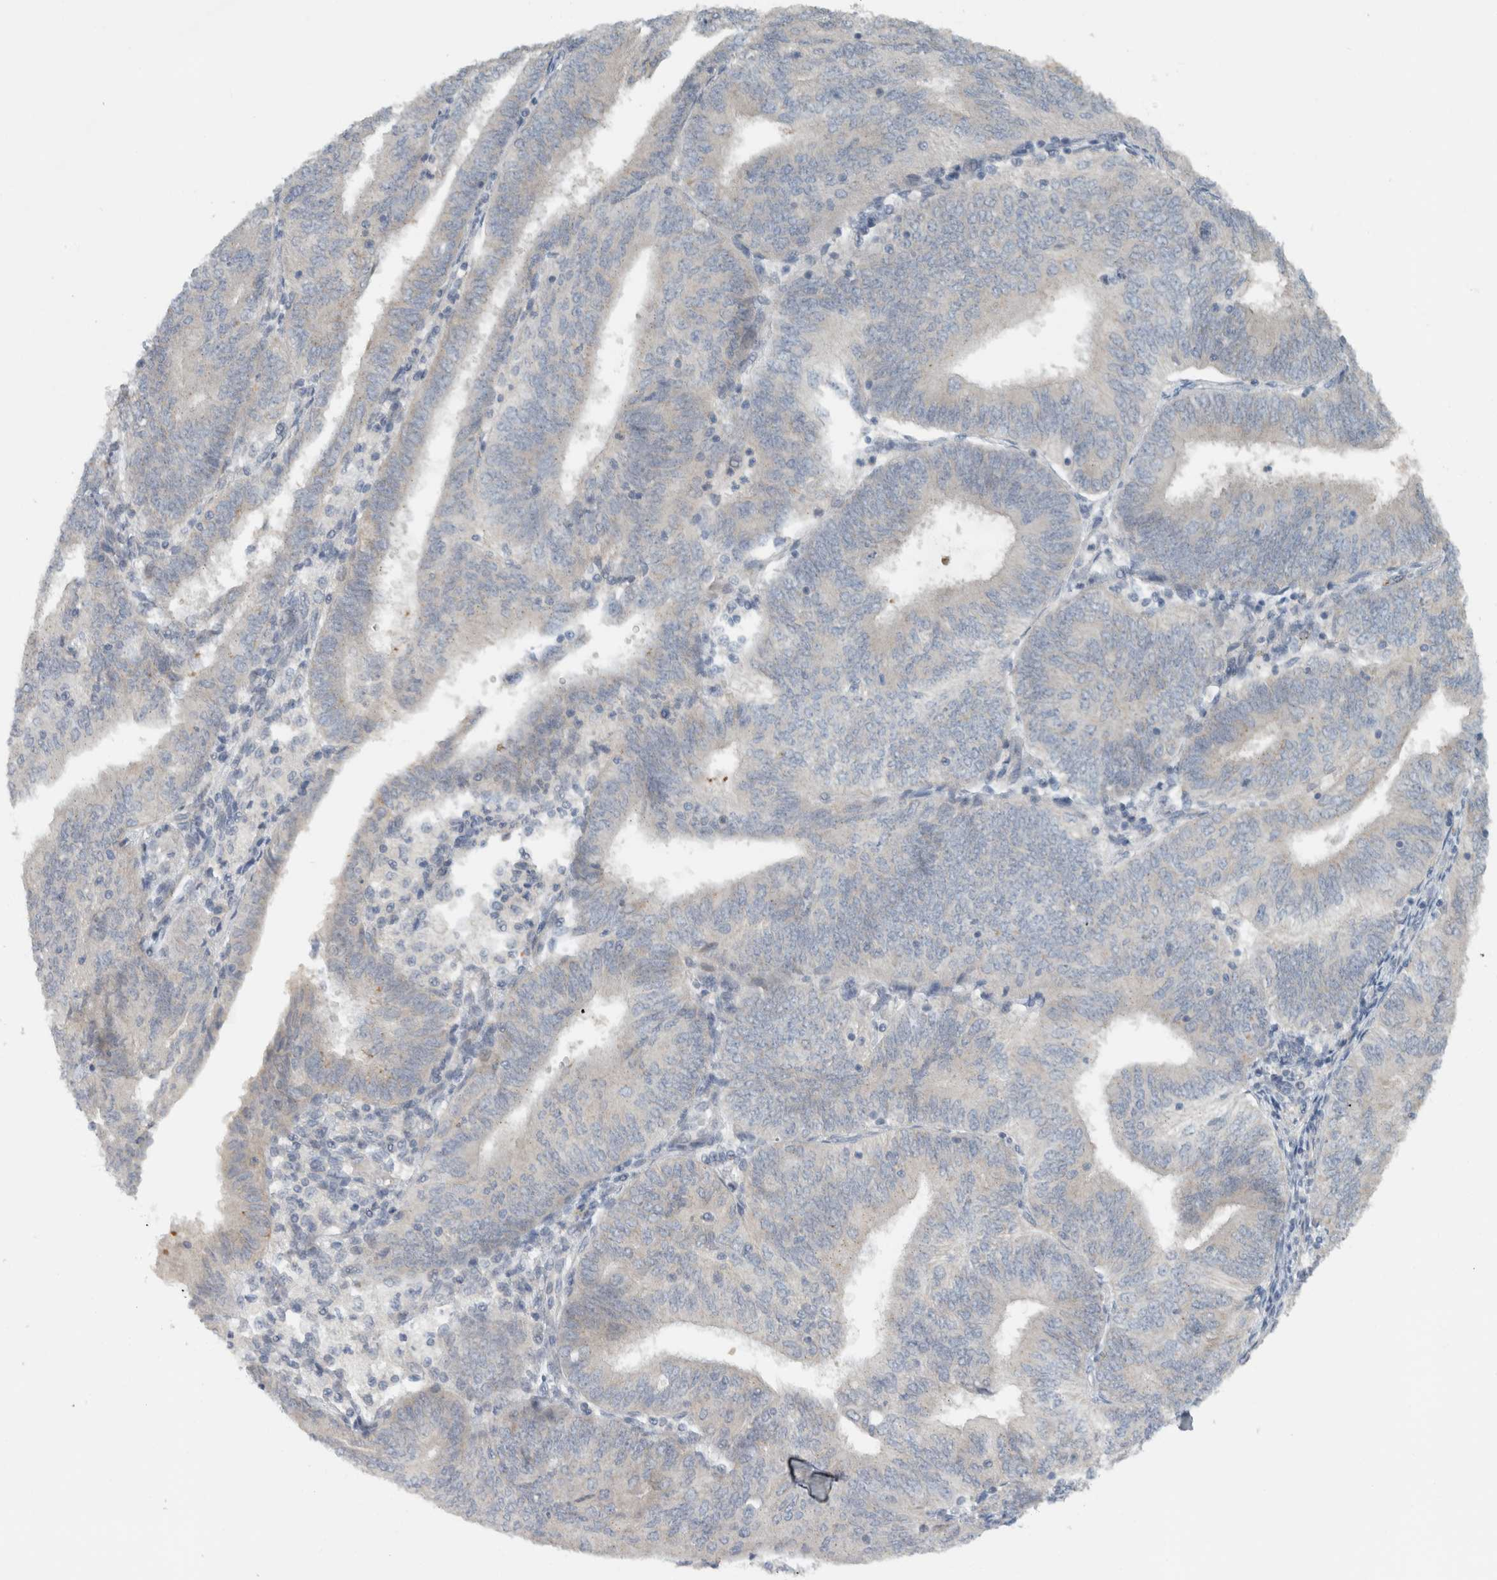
{"staining": {"intensity": "negative", "quantity": "none", "location": "none"}, "tissue": "endometrial cancer", "cell_type": "Tumor cells", "image_type": "cancer", "snomed": [{"axis": "morphology", "description": "Adenocarcinoma, NOS"}, {"axis": "topography", "description": "Endometrium"}], "caption": "An image of endometrial adenocarcinoma stained for a protein exhibits no brown staining in tumor cells.", "gene": "ERCC6L2", "patient": {"sex": "female", "age": 58}}